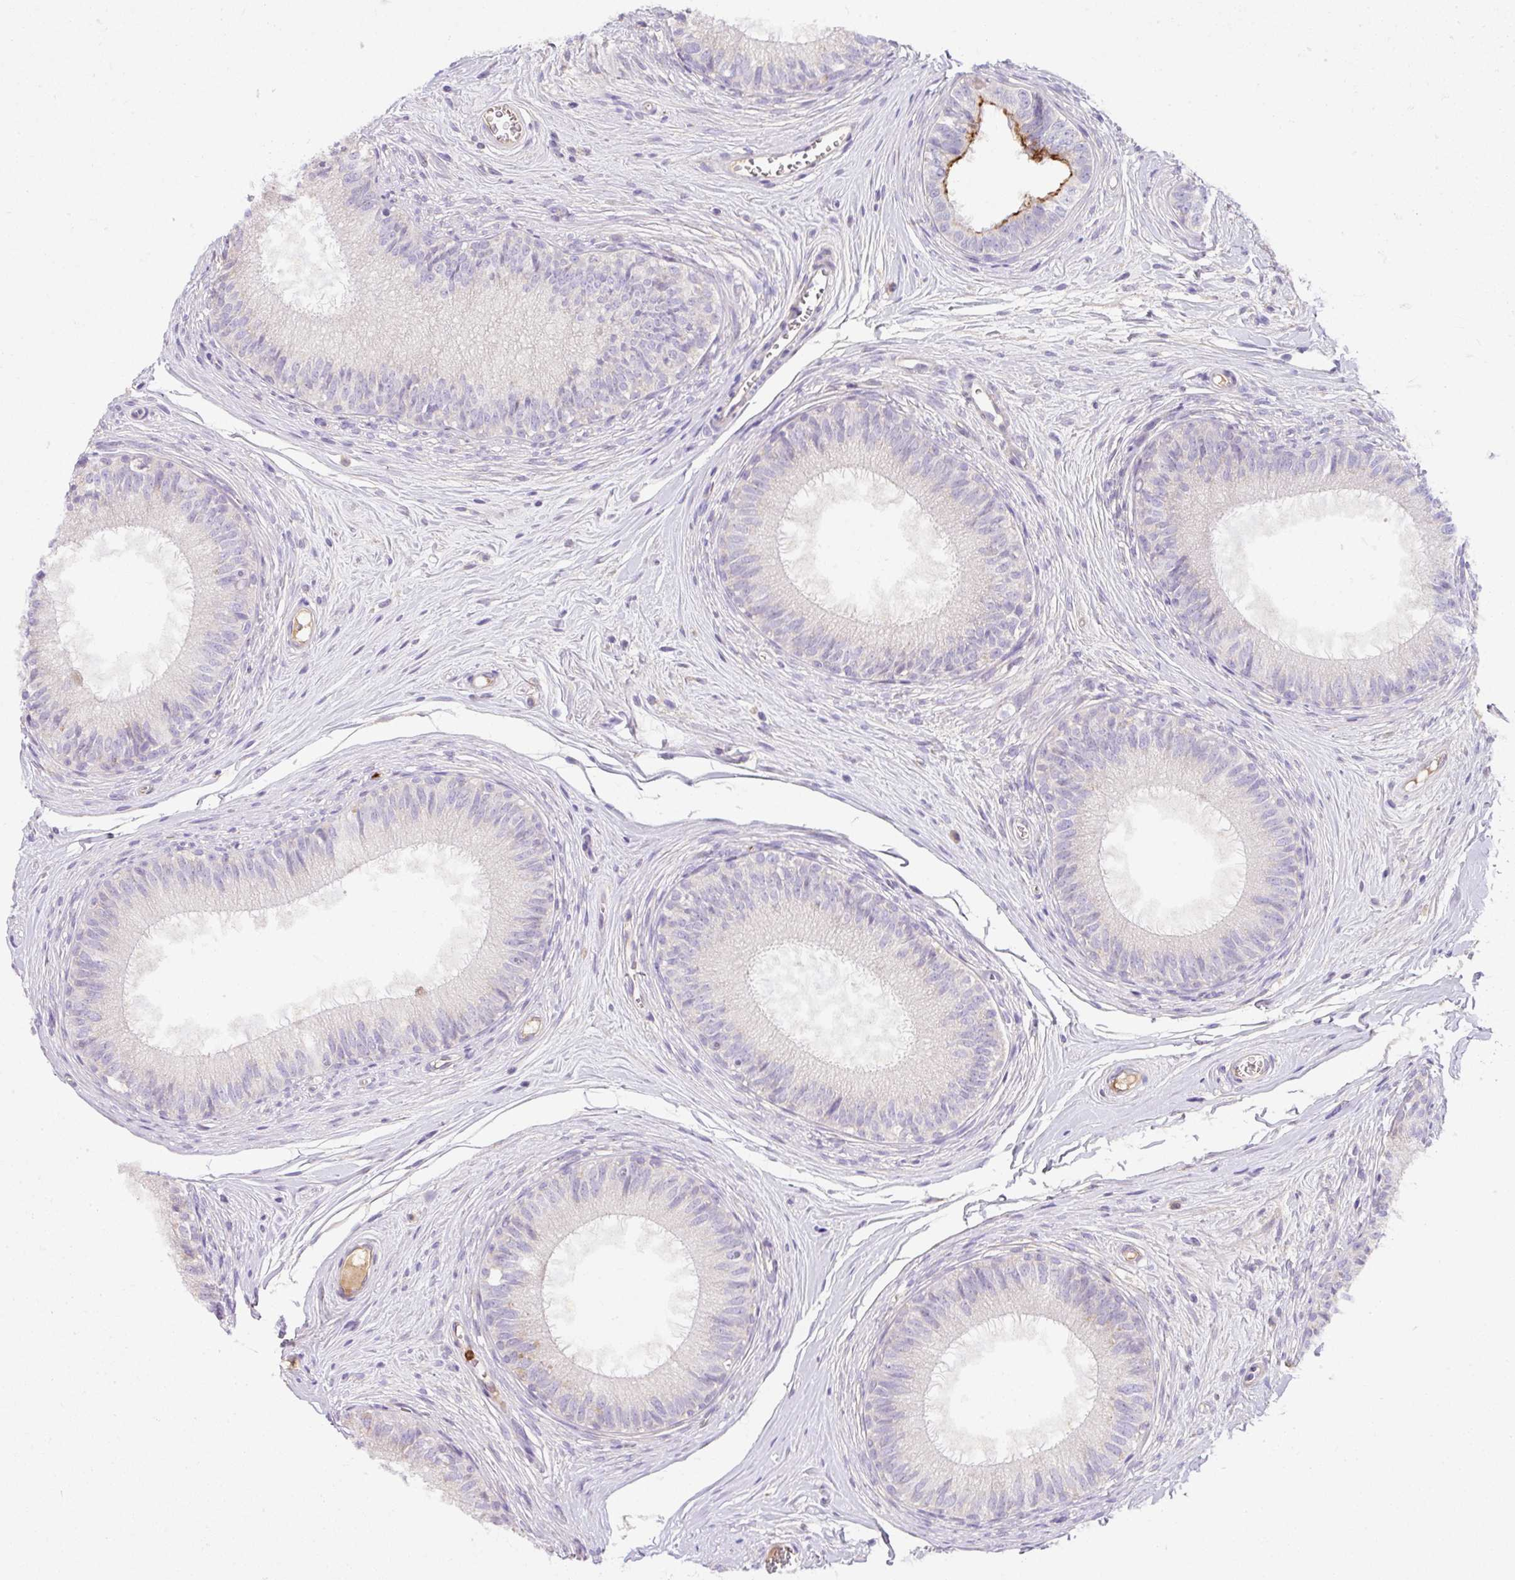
{"staining": {"intensity": "moderate", "quantity": "<25%", "location": "cytoplasmic/membranous"}, "tissue": "epididymis", "cell_type": "Glandular cells", "image_type": "normal", "snomed": [{"axis": "morphology", "description": "Normal tissue, NOS"}, {"axis": "topography", "description": "Epididymis"}], "caption": "Immunohistochemistry (IHC) (DAB (3,3'-diaminobenzidine)) staining of benign human epididymis displays moderate cytoplasmic/membranous protein expression in approximately <25% of glandular cells.", "gene": "CRISP3", "patient": {"sex": "male", "age": 25}}